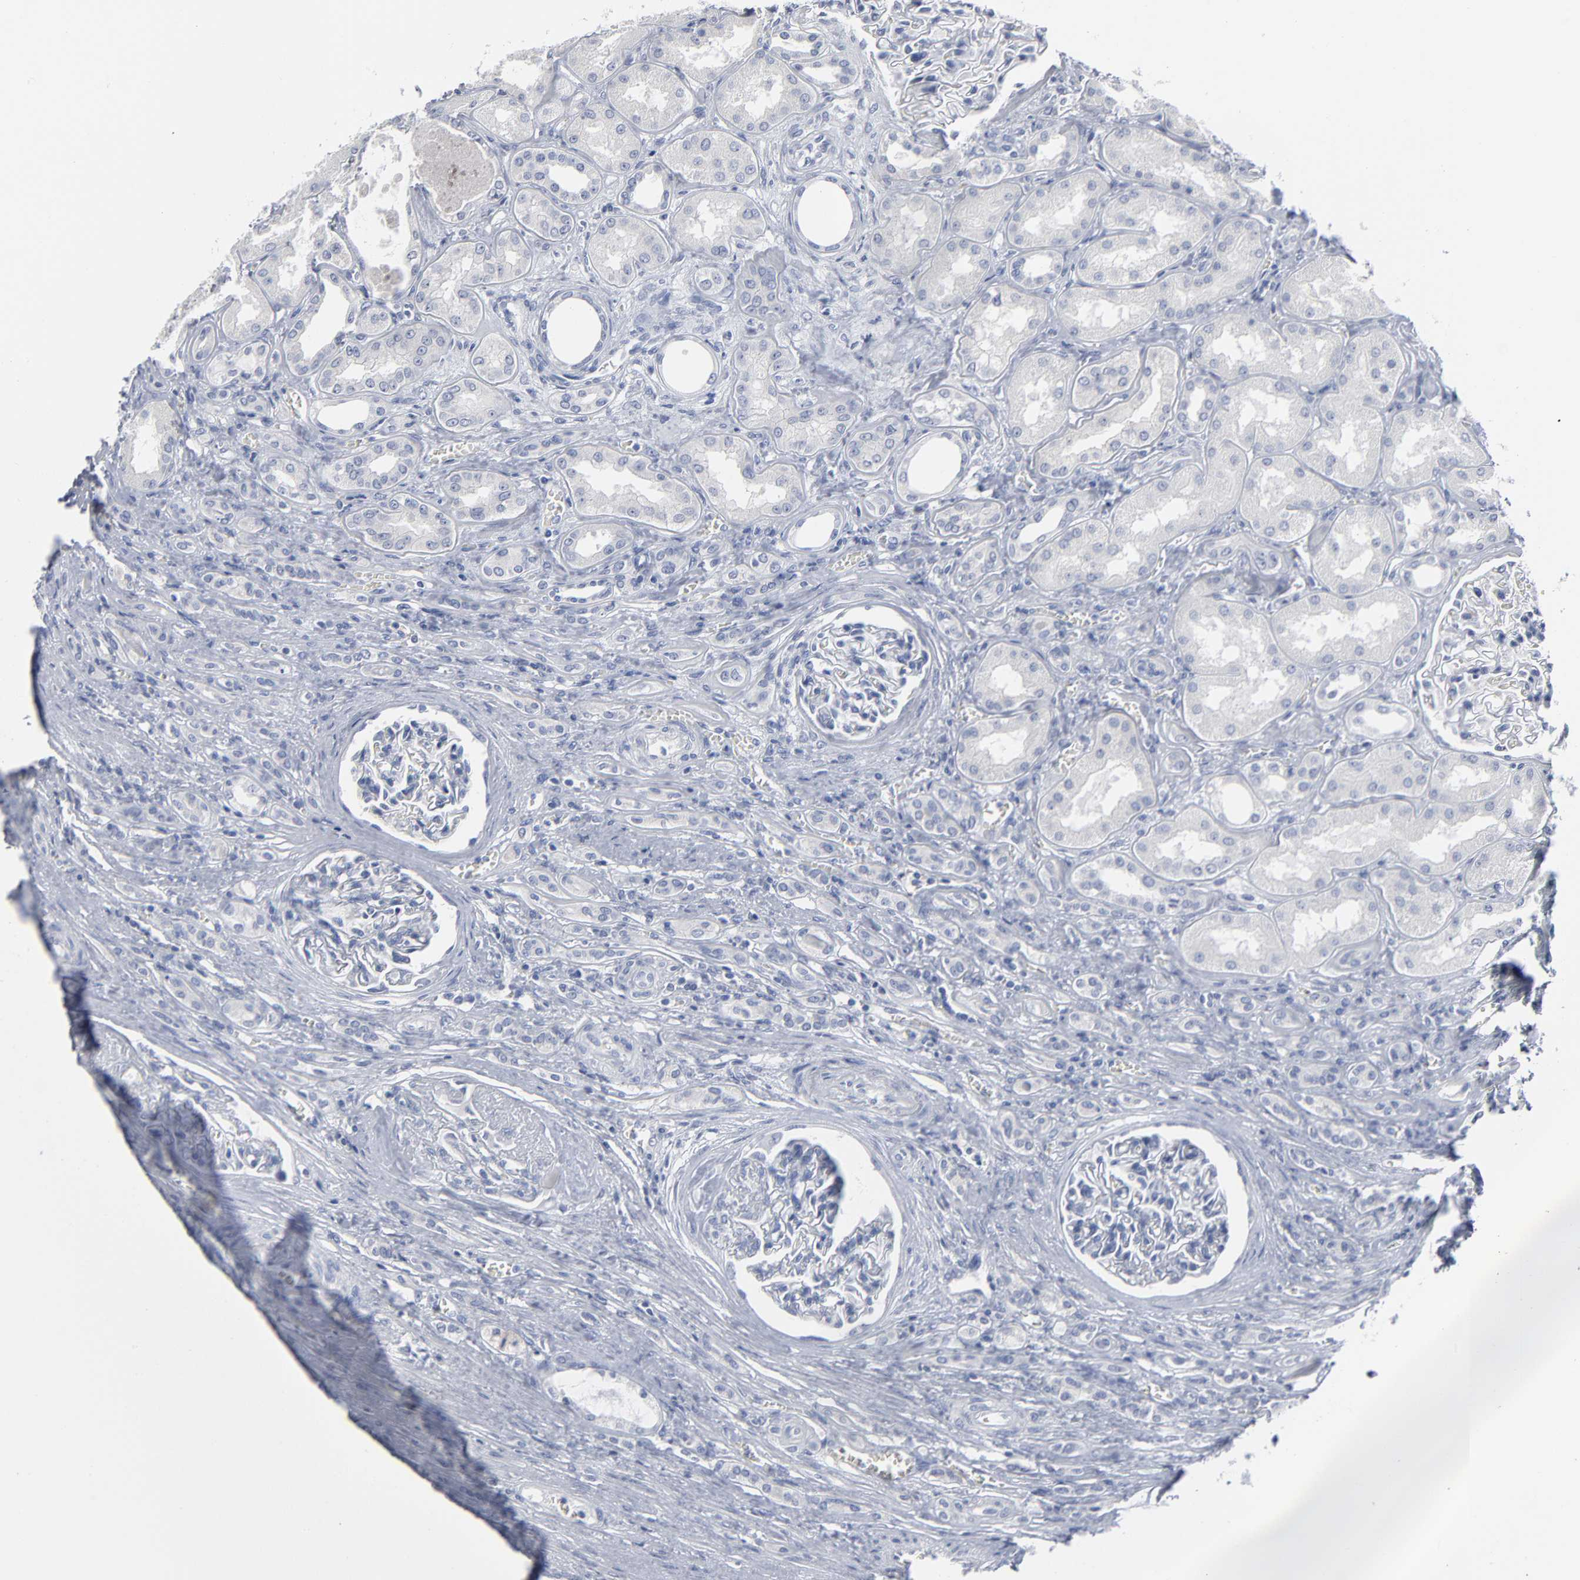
{"staining": {"intensity": "negative", "quantity": "none", "location": "none"}, "tissue": "renal cancer", "cell_type": "Tumor cells", "image_type": "cancer", "snomed": [{"axis": "morphology", "description": "Adenocarcinoma, NOS"}, {"axis": "topography", "description": "Kidney"}], "caption": "An image of adenocarcinoma (renal) stained for a protein reveals no brown staining in tumor cells.", "gene": "PAGE1", "patient": {"sex": "male", "age": 46}}